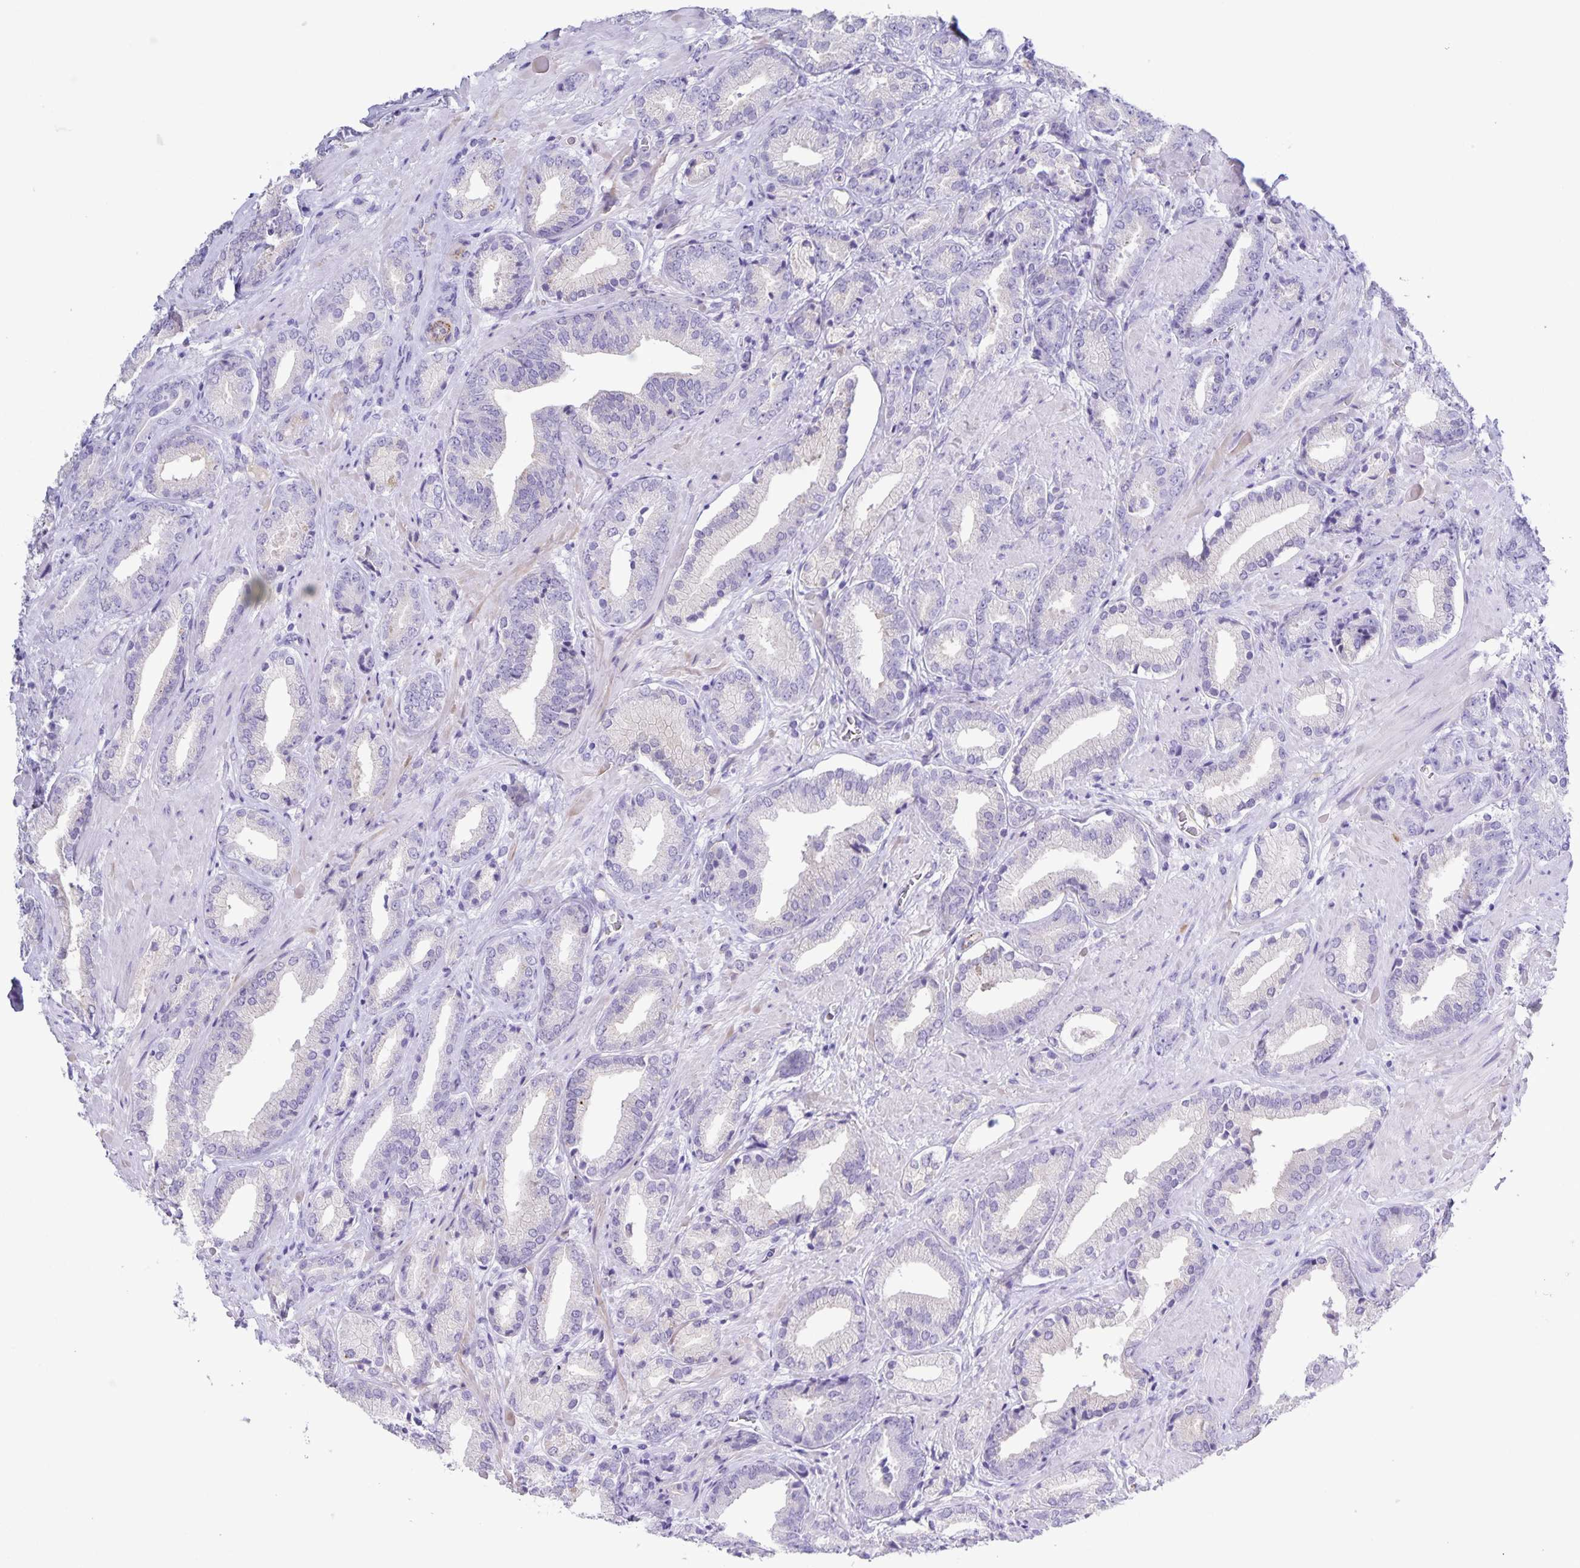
{"staining": {"intensity": "negative", "quantity": "none", "location": "none"}, "tissue": "prostate cancer", "cell_type": "Tumor cells", "image_type": "cancer", "snomed": [{"axis": "morphology", "description": "Adenocarcinoma, High grade"}, {"axis": "topography", "description": "Prostate"}], "caption": "Immunohistochemical staining of human prostate adenocarcinoma (high-grade) displays no significant positivity in tumor cells.", "gene": "UBQLN3", "patient": {"sex": "male", "age": 56}}